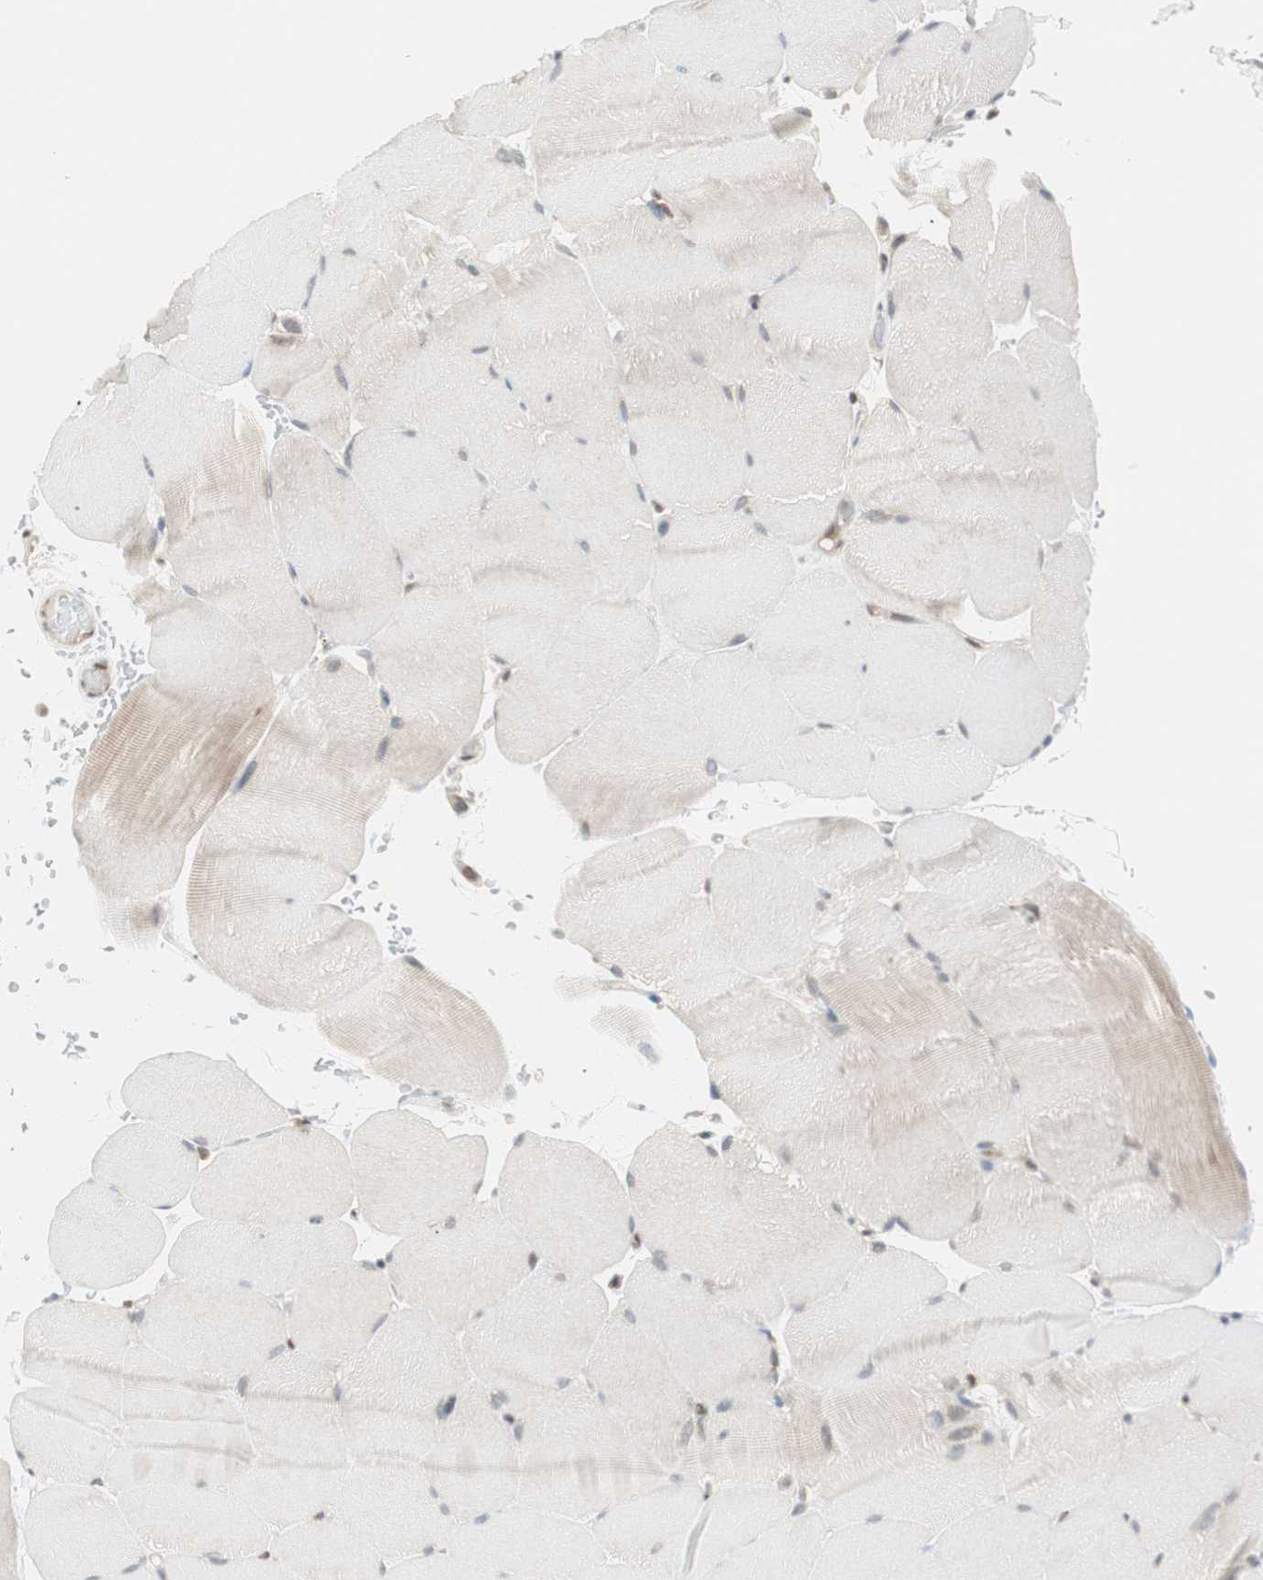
{"staining": {"intensity": "weak", "quantity": "<25%", "location": "cytoplasmic/membranous"}, "tissue": "skeletal muscle", "cell_type": "Myocytes", "image_type": "normal", "snomed": [{"axis": "morphology", "description": "Normal tissue, NOS"}, {"axis": "topography", "description": "Skeletal muscle"}, {"axis": "topography", "description": "Parathyroid gland"}], "caption": "Micrograph shows no protein positivity in myocytes of normal skeletal muscle.", "gene": "UBE2I", "patient": {"sex": "female", "age": 37}}